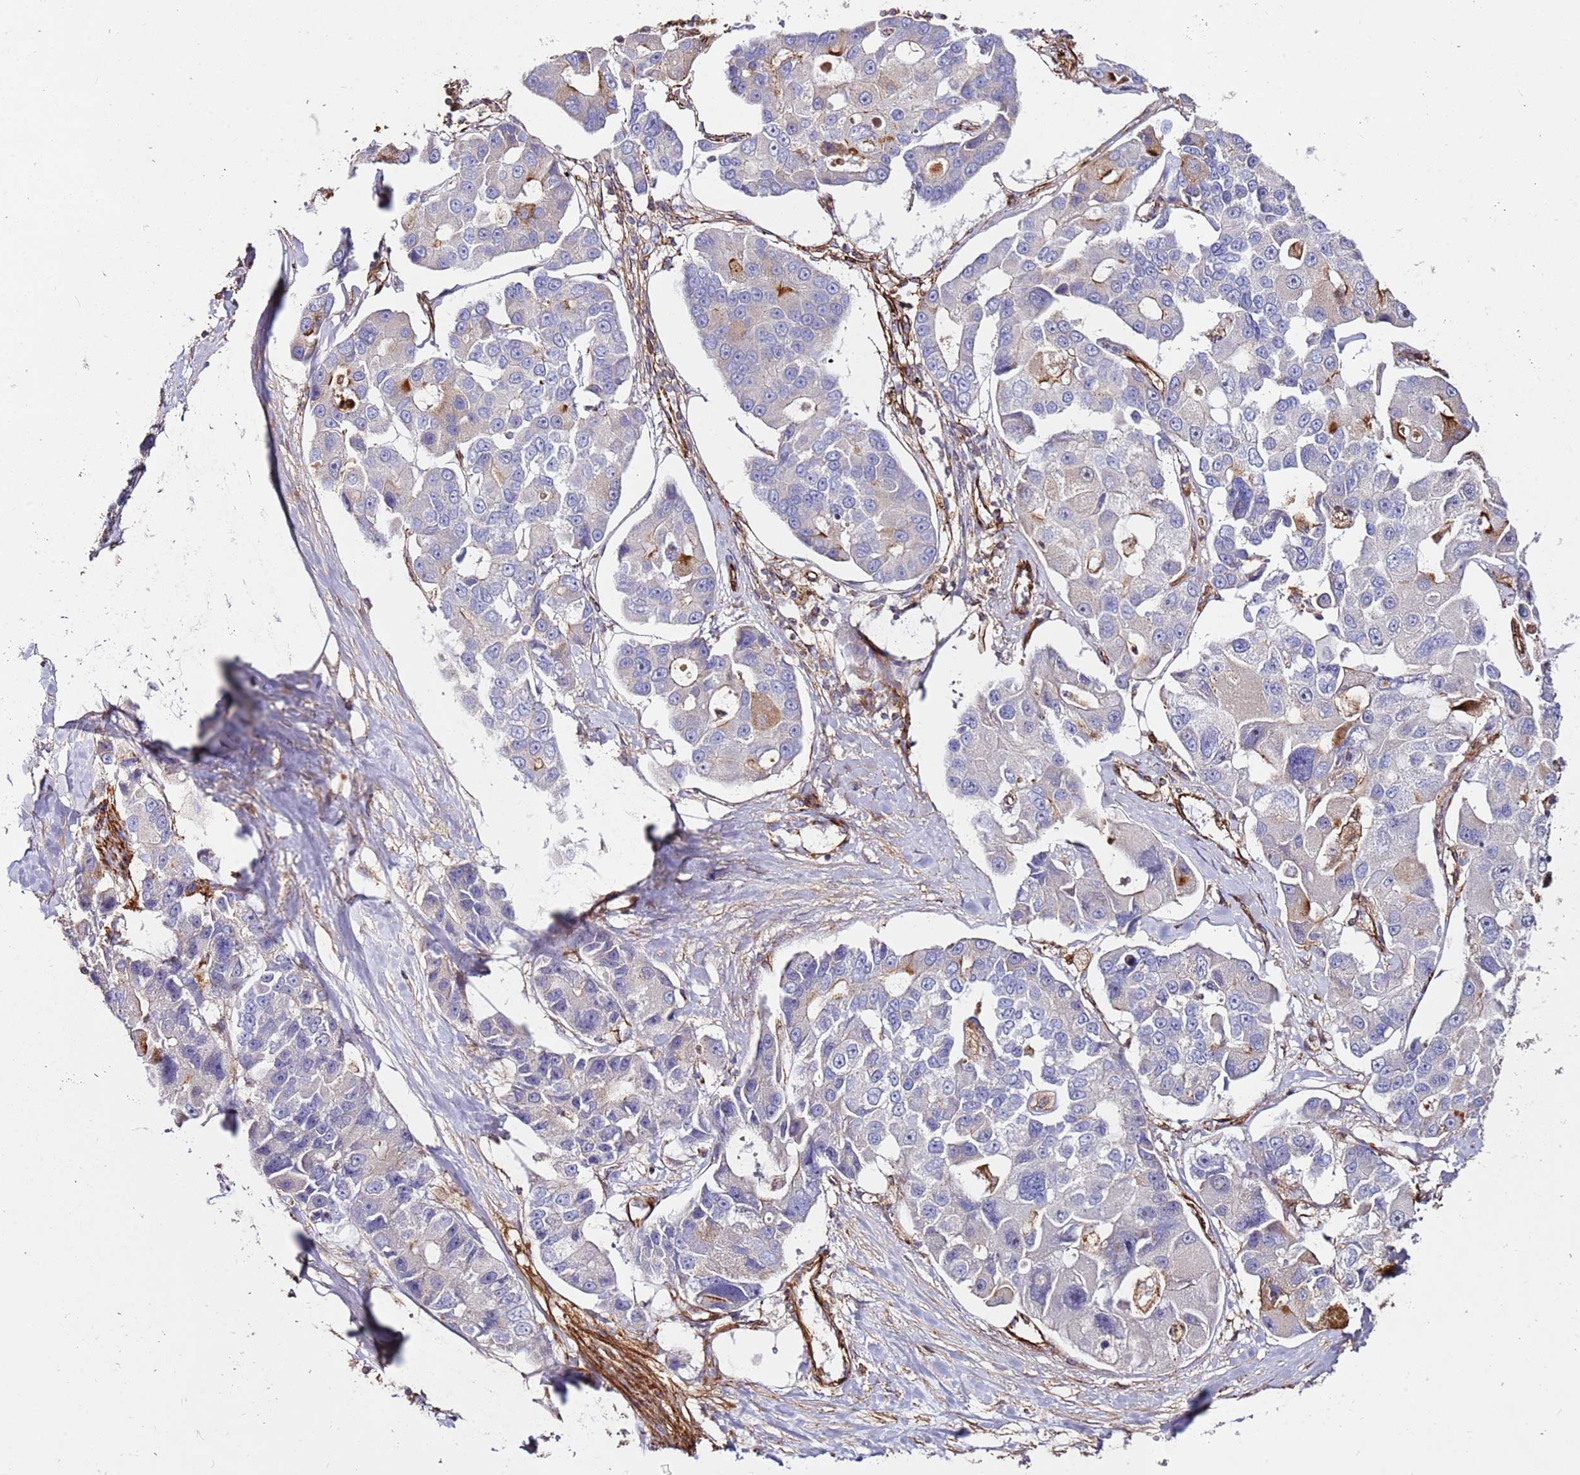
{"staining": {"intensity": "negative", "quantity": "none", "location": "none"}, "tissue": "lung cancer", "cell_type": "Tumor cells", "image_type": "cancer", "snomed": [{"axis": "morphology", "description": "Adenocarcinoma, NOS"}, {"axis": "topography", "description": "Lung"}], "caption": "Immunohistochemistry (IHC) histopathology image of neoplastic tissue: human adenocarcinoma (lung) stained with DAB displays no significant protein positivity in tumor cells.", "gene": "MRGPRE", "patient": {"sex": "female", "age": 54}}